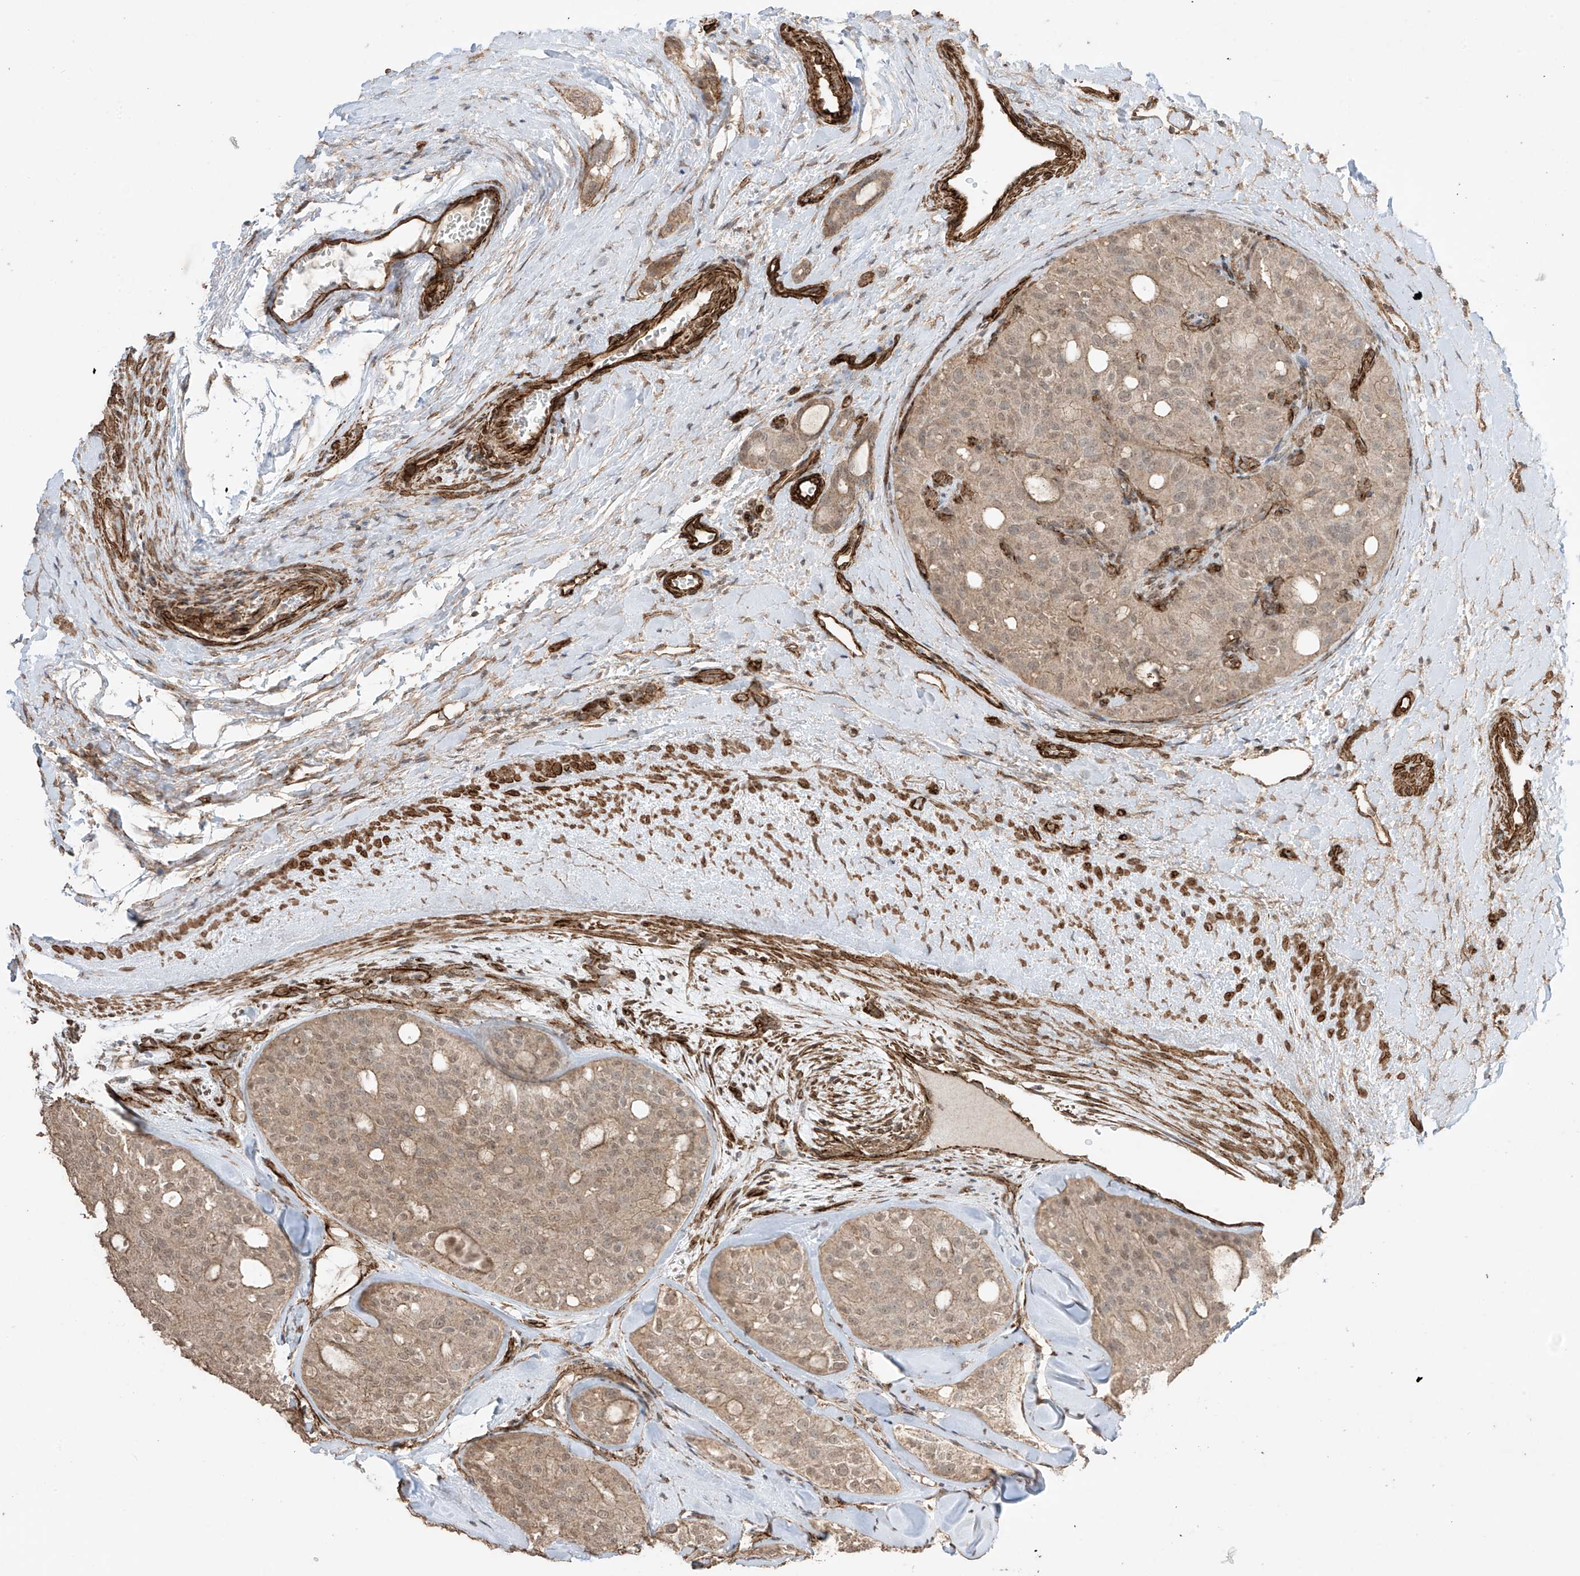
{"staining": {"intensity": "weak", "quantity": ">75%", "location": "cytoplasmic/membranous,nuclear"}, "tissue": "thyroid cancer", "cell_type": "Tumor cells", "image_type": "cancer", "snomed": [{"axis": "morphology", "description": "Follicular adenoma carcinoma, NOS"}, {"axis": "topography", "description": "Thyroid gland"}], "caption": "Approximately >75% of tumor cells in human follicular adenoma carcinoma (thyroid) demonstrate weak cytoplasmic/membranous and nuclear protein staining as visualized by brown immunohistochemical staining.", "gene": "TTLL5", "patient": {"sex": "male", "age": 75}}